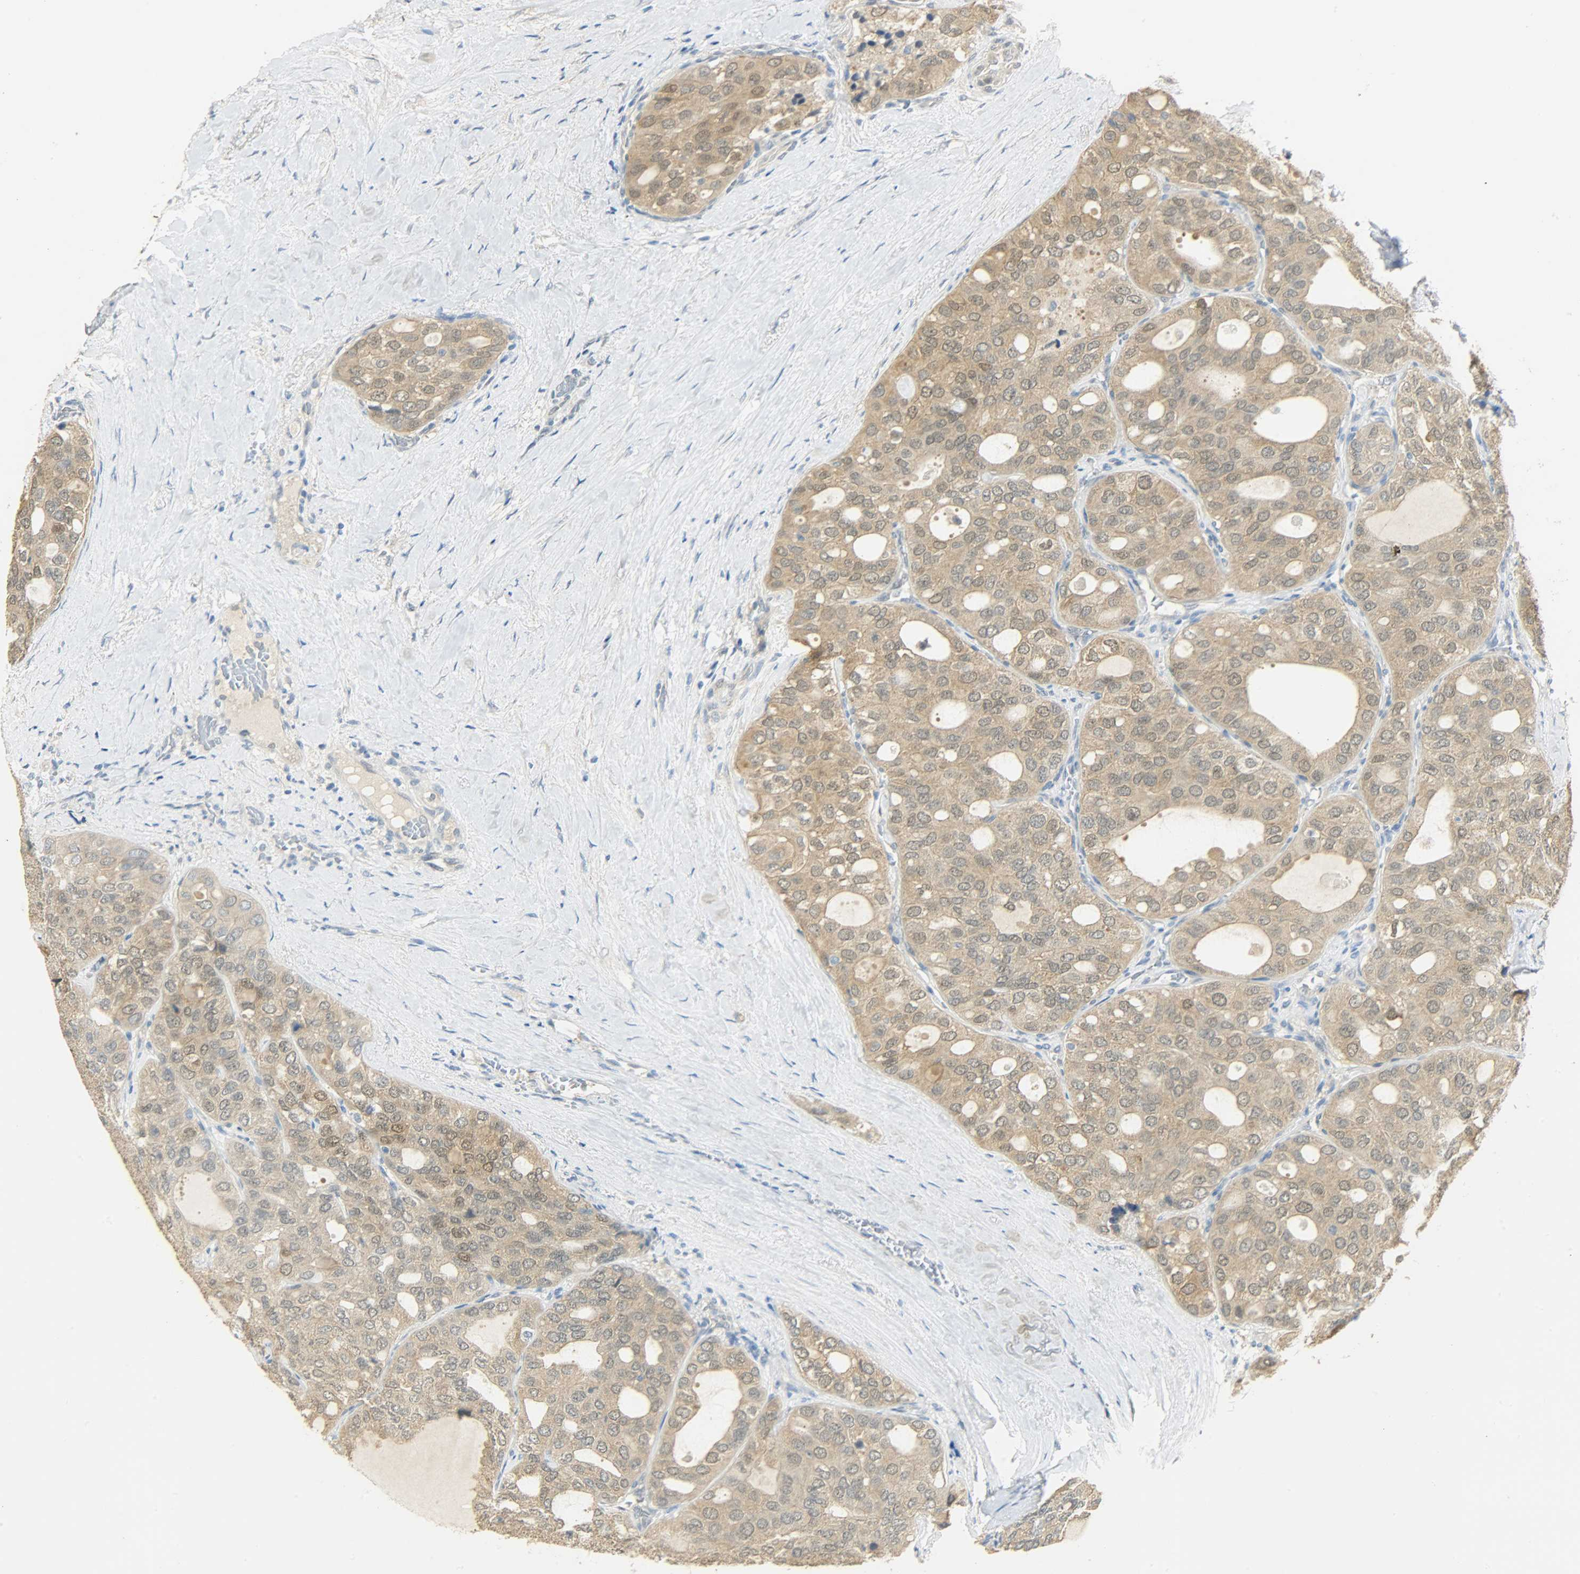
{"staining": {"intensity": "moderate", "quantity": ">75%", "location": "cytoplasmic/membranous,nuclear"}, "tissue": "thyroid cancer", "cell_type": "Tumor cells", "image_type": "cancer", "snomed": [{"axis": "morphology", "description": "Follicular adenoma carcinoma, NOS"}, {"axis": "topography", "description": "Thyroid gland"}], "caption": "Immunohistochemical staining of human thyroid cancer (follicular adenoma carcinoma) demonstrates medium levels of moderate cytoplasmic/membranous and nuclear protein expression in about >75% of tumor cells.", "gene": "USP13", "patient": {"sex": "male", "age": 75}}